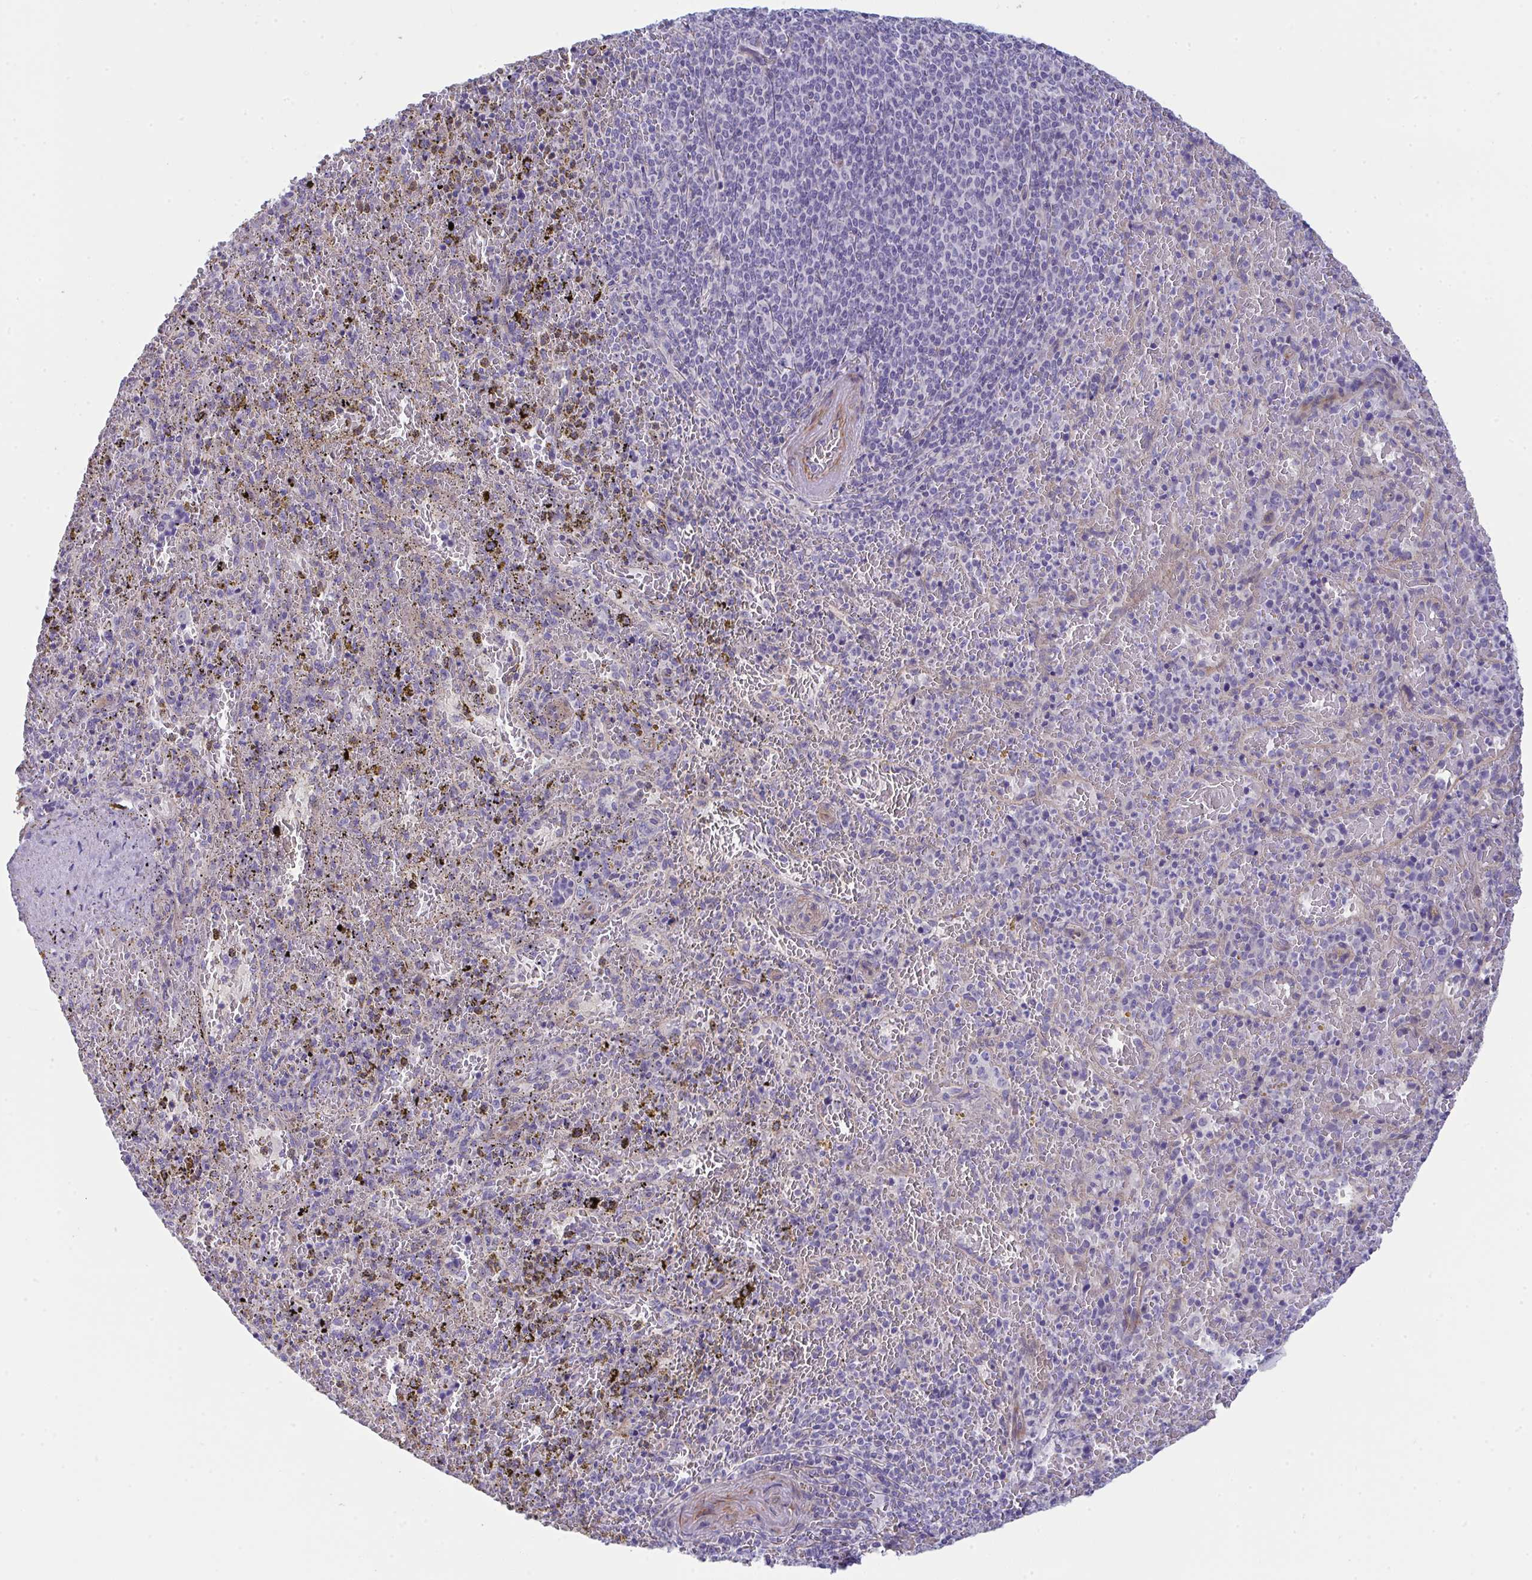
{"staining": {"intensity": "negative", "quantity": "none", "location": "none"}, "tissue": "spleen", "cell_type": "Cells in red pulp", "image_type": "normal", "snomed": [{"axis": "morphology", "description": "Normal tissue, NOS"}, {"axis": "topography", "description": "Spleen"}], "caption": "Cells in red pulp are negative for brown protein staining in normal spleen. (DAB (3,3'-diaminobenzidine) immunohistochemistry (IHC) with hematoxylin counter stain).", "gene": "MYL12A", "patient": {"sex": "female", "age": 50}}